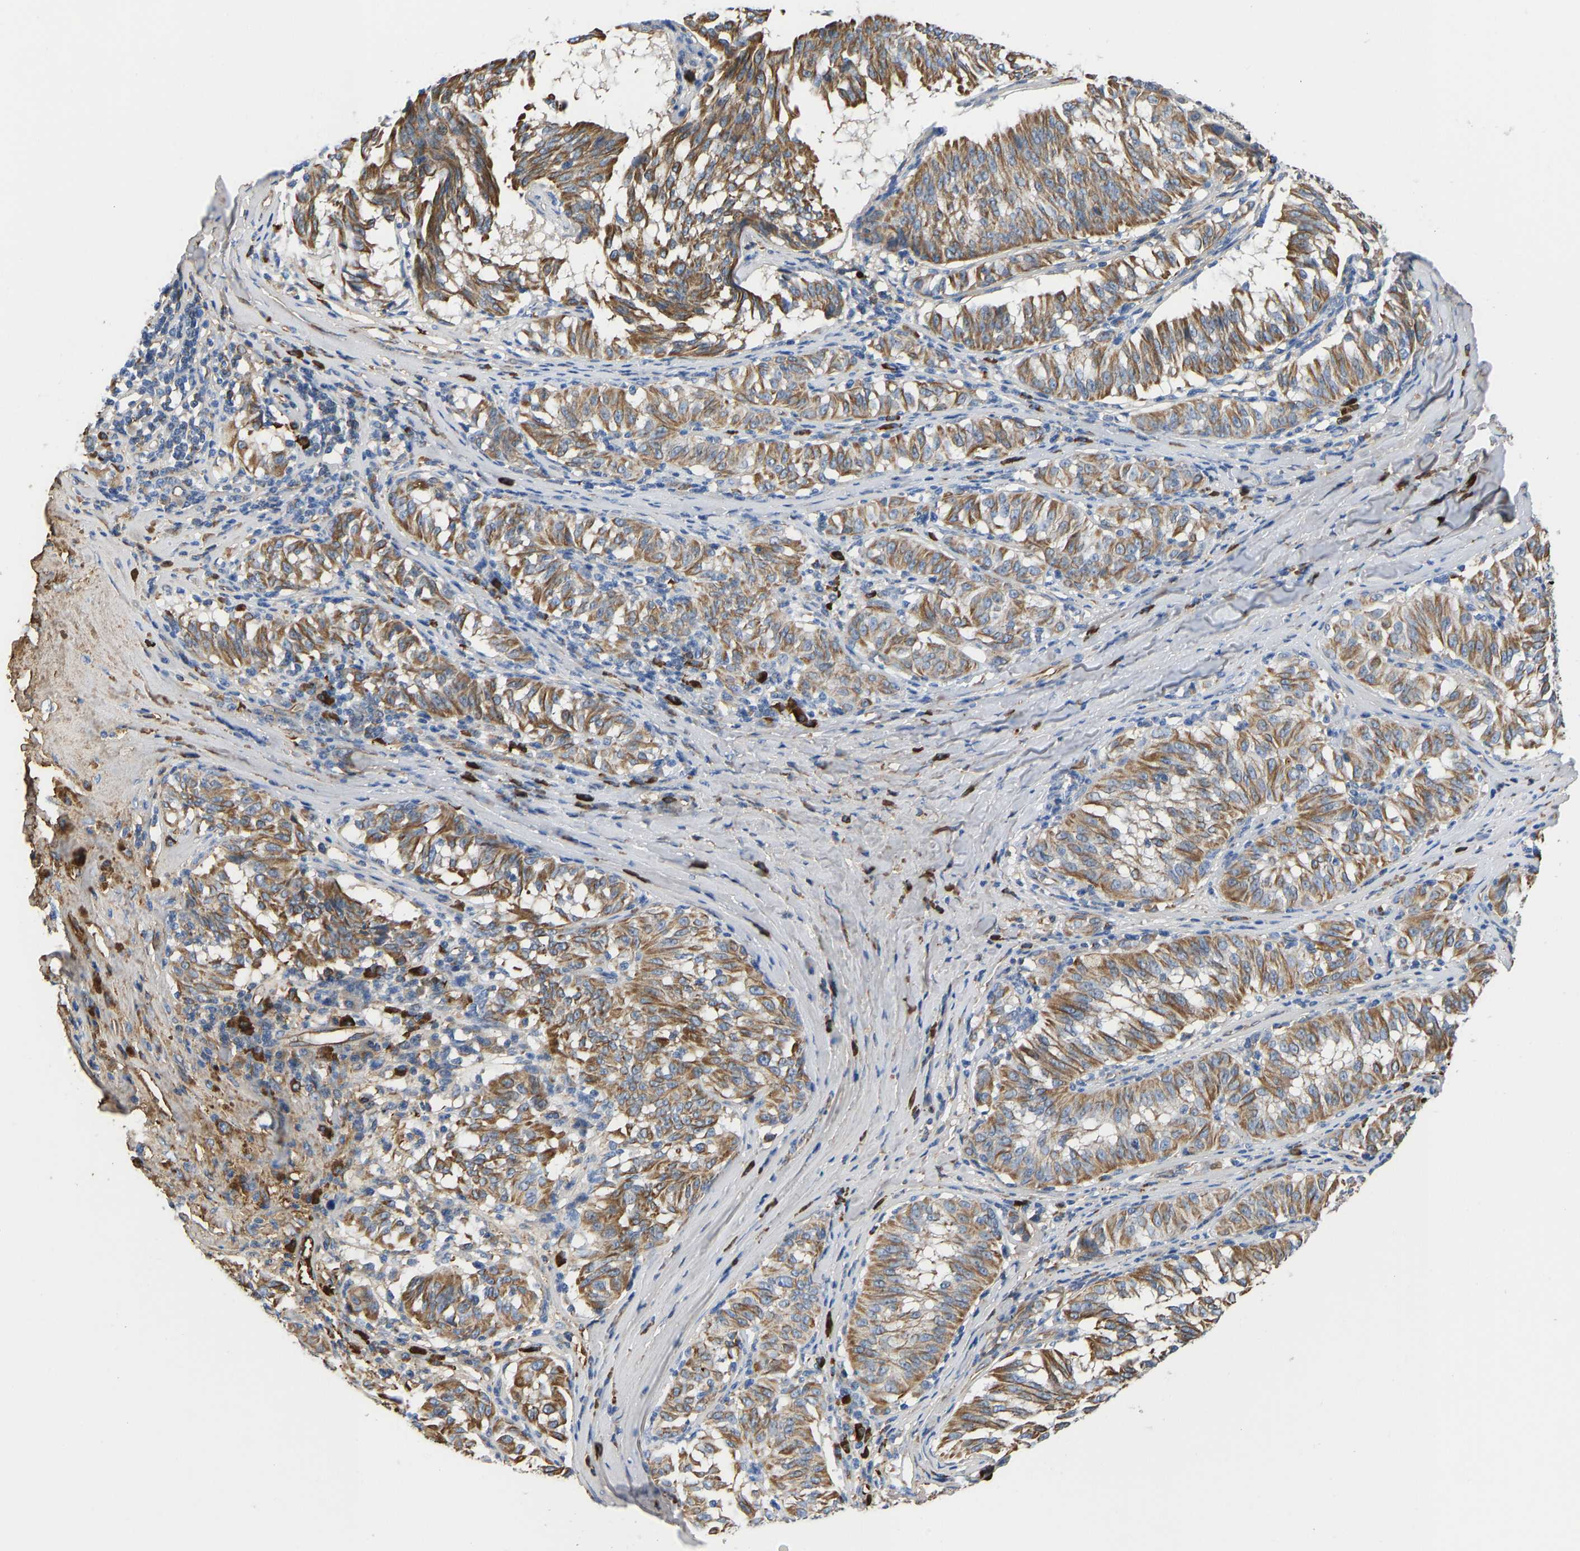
{"staining": {"intensity": "moderate", "quantity": ">75%", "location": "cytoplasmic/membranous"}, "tissue": "melanoma", "cell_type": "Tumor cells", "image_type": "cancer", "snomed": [{"axis": "morphology", "description": "Malignant melanoma, NOS"}, {"axis": "topography", "description": "Skin"}], "caption": "Immunohistochemical staining of malignant melanoma reveals moderate cytoplasmic/membranous protein positivity in approximately >75% of tumor cells. (DAB IHC with brightfield microscopy, high magnification).", "gene": "HSPG2", "patient": {"sex": "female", "age": 72}}